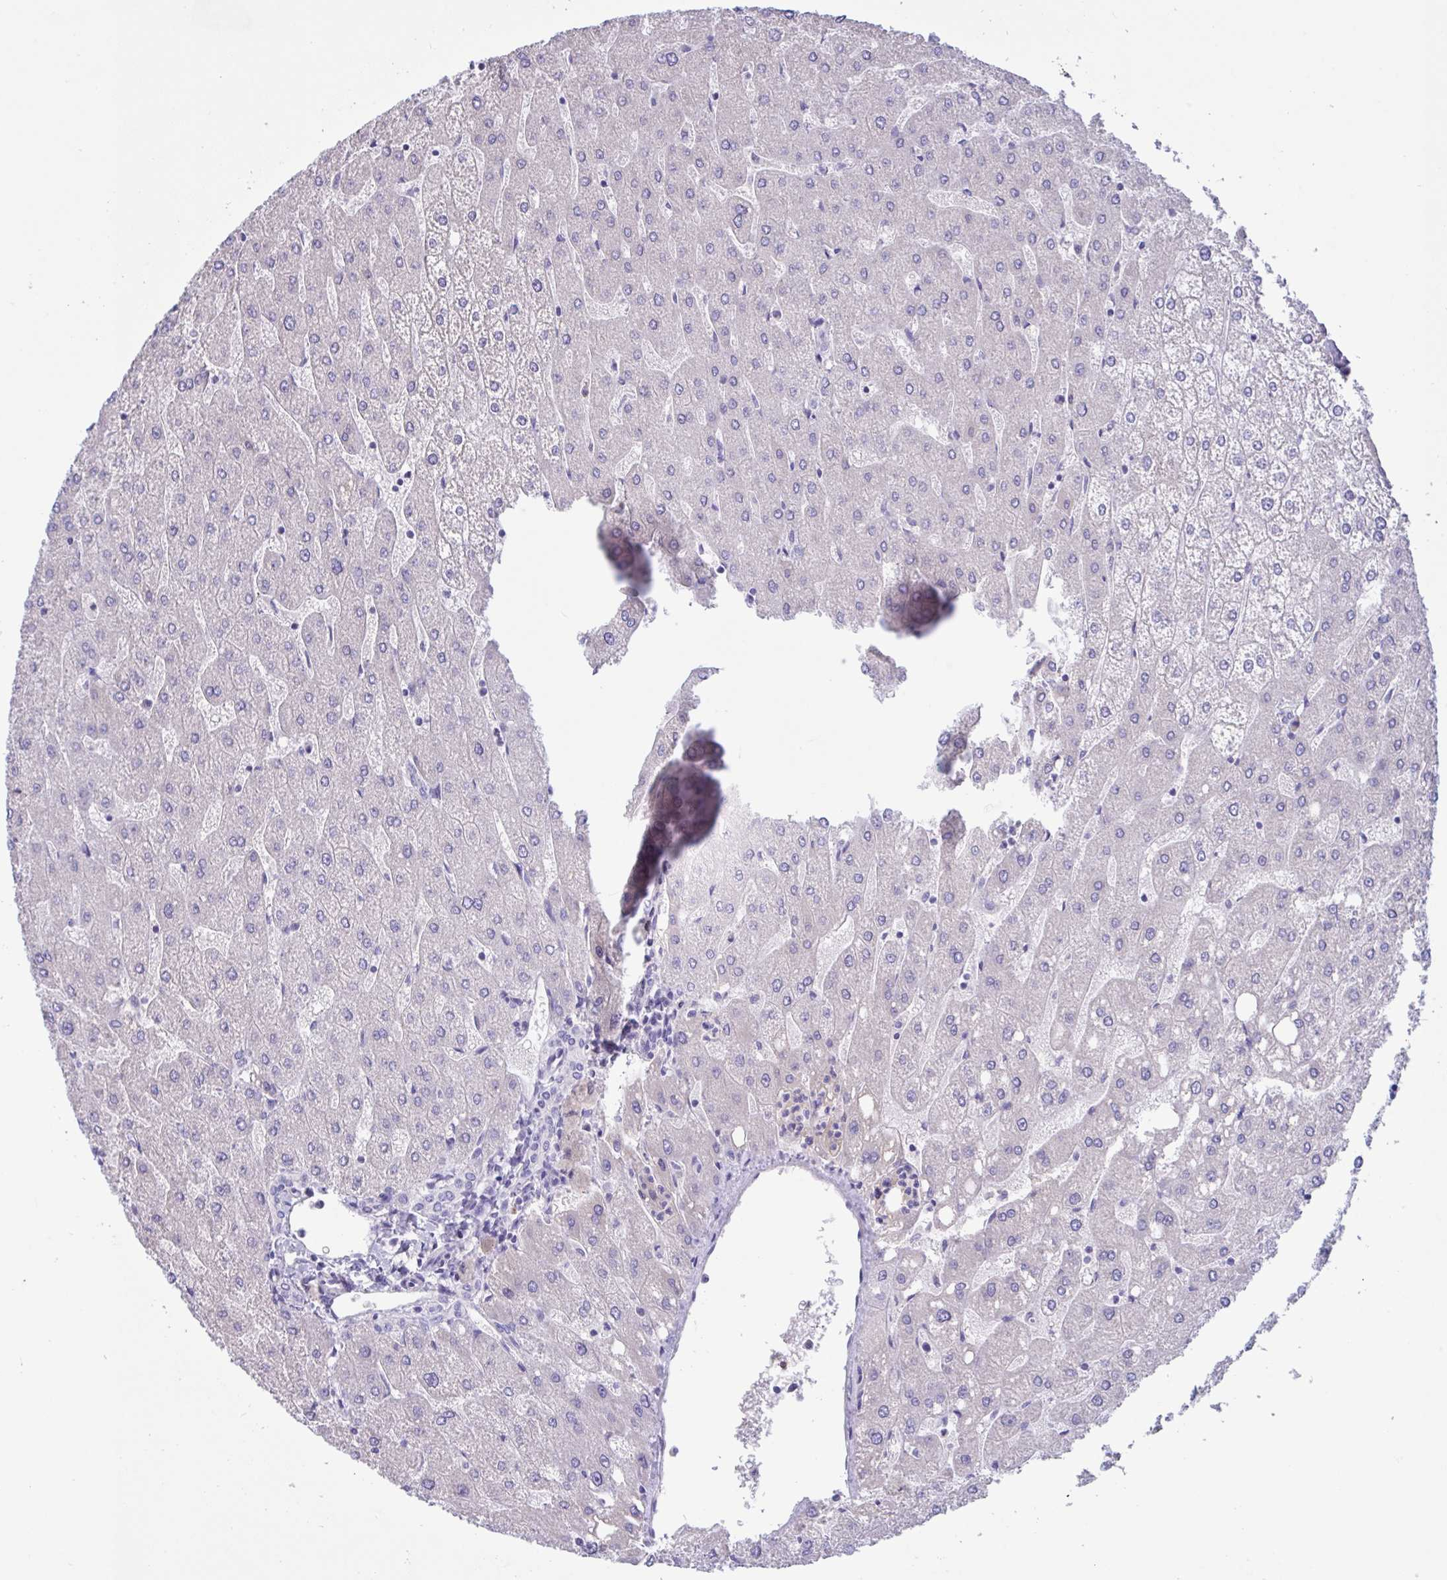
{"staining": {"intensity": "negative", "quantity": "none", "location": "none"}, "tissue": "liver", "cell_type": "Cholangiocytes", "image_type": "normal", "snomed": [{"axis": "morphology", "description": "Normal tissue, NOS"}, {"axis": "topography", "description": "Liver"}], "caption": "Cholangiocytes are negative for brown protein staining in normal liver. Brightfield microscopy of IHC stained with DAB (3,3'-diaminobenzidine) (brown) and hematoxylin (blue), captured at high magnification.", "gene": "SLC66A1", "patient": {"sex": "male", "age": 67}}